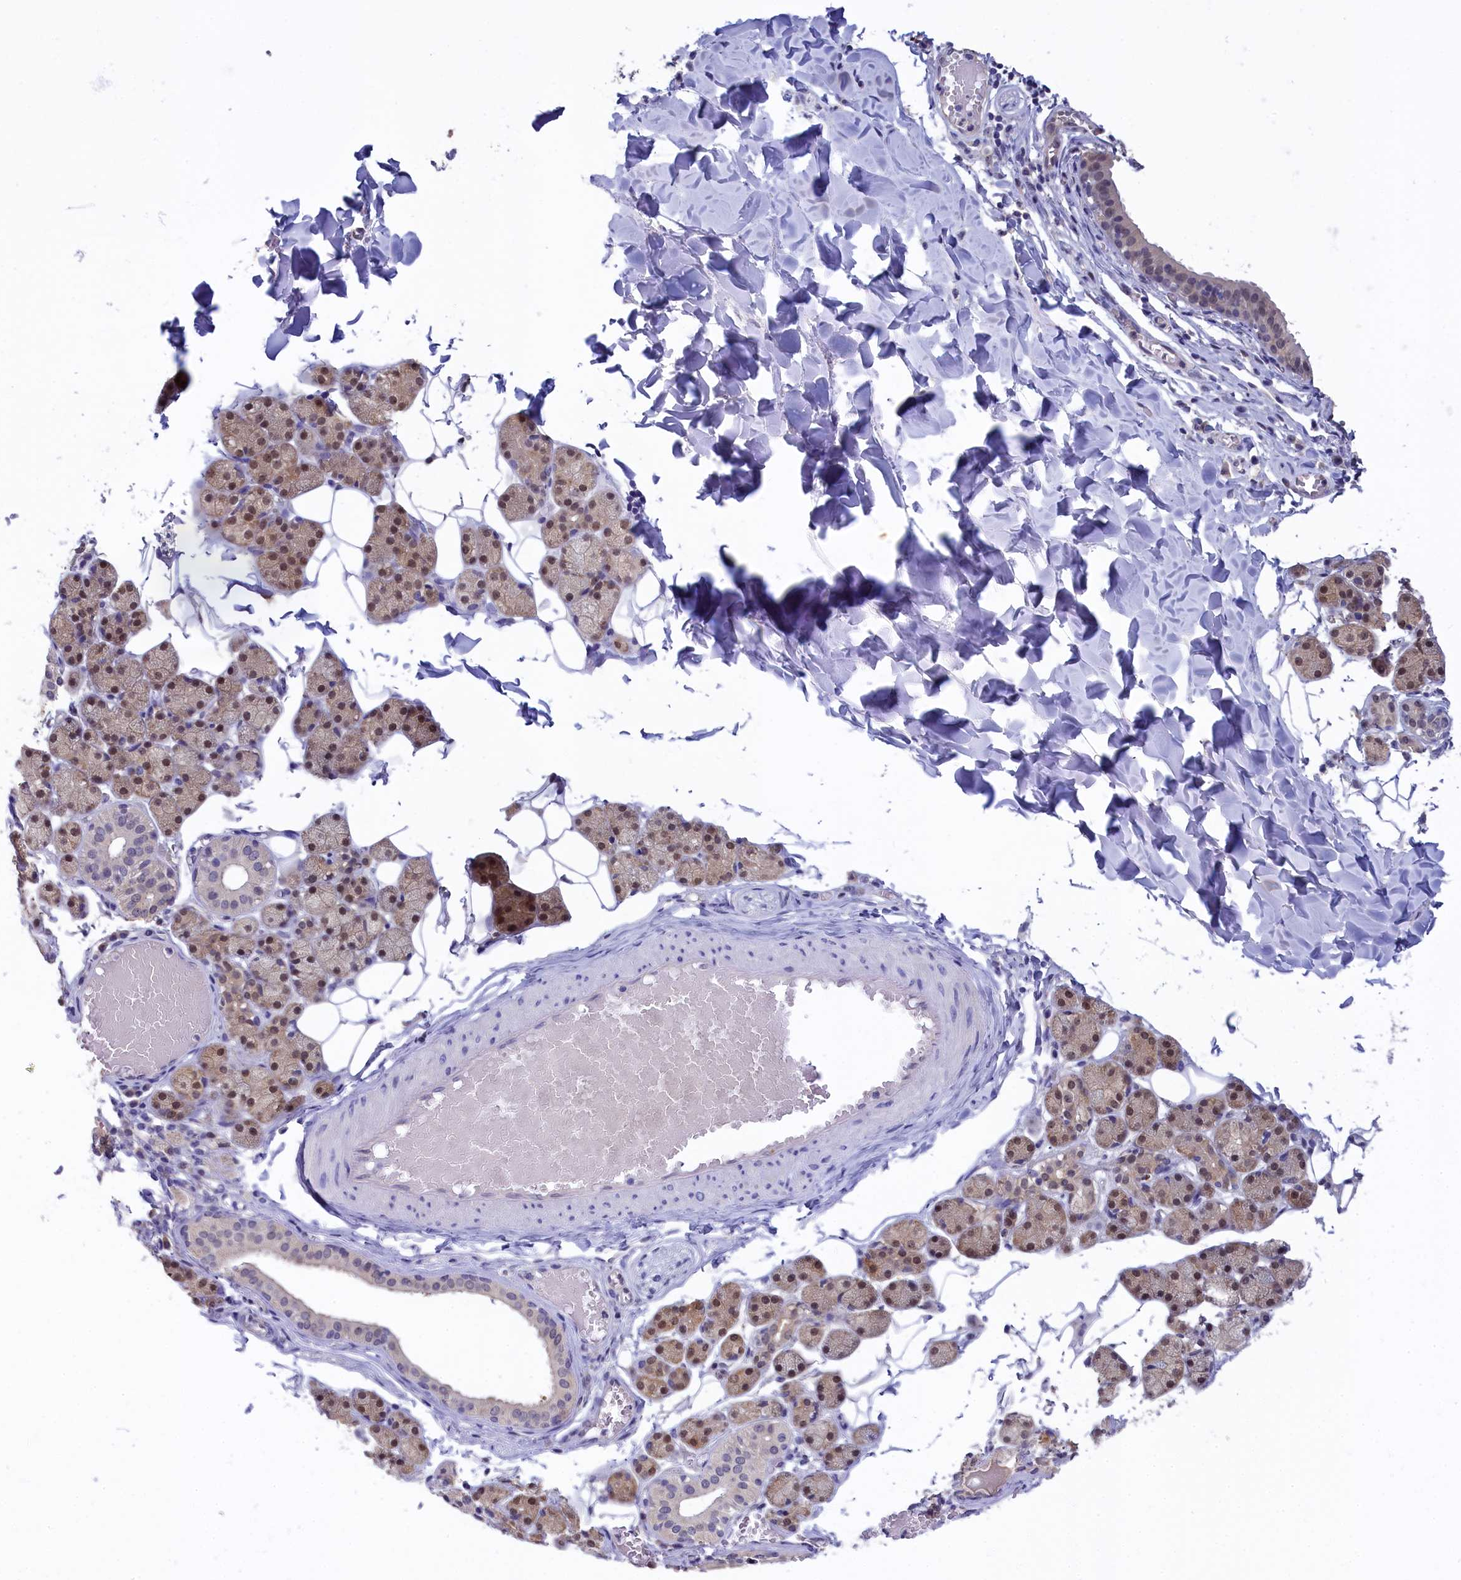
{"staining": {"intensity": "moderate", "quantity": "25%-75%", "location": "cytoplasmic/membranous,nuclear"}, "tissue": "salivary gland", "cell_type": "Glandular cells", "image_type": "normal", "snomed": [{"axis": "morphology", "description": "Normal tissue, NOS"}, {"axis": "topography", "description": "Salivary gland"}], "caption": "This histopathology image demonstrates immunohistochemistry staining of normal salivary gland, with medium moderate cytoplasmic/membranous,nuclear staining in approximately 25%-75% of glandular cells.", "gene": "C11orf54", "patient": {"sex": "female", "age": 33}}